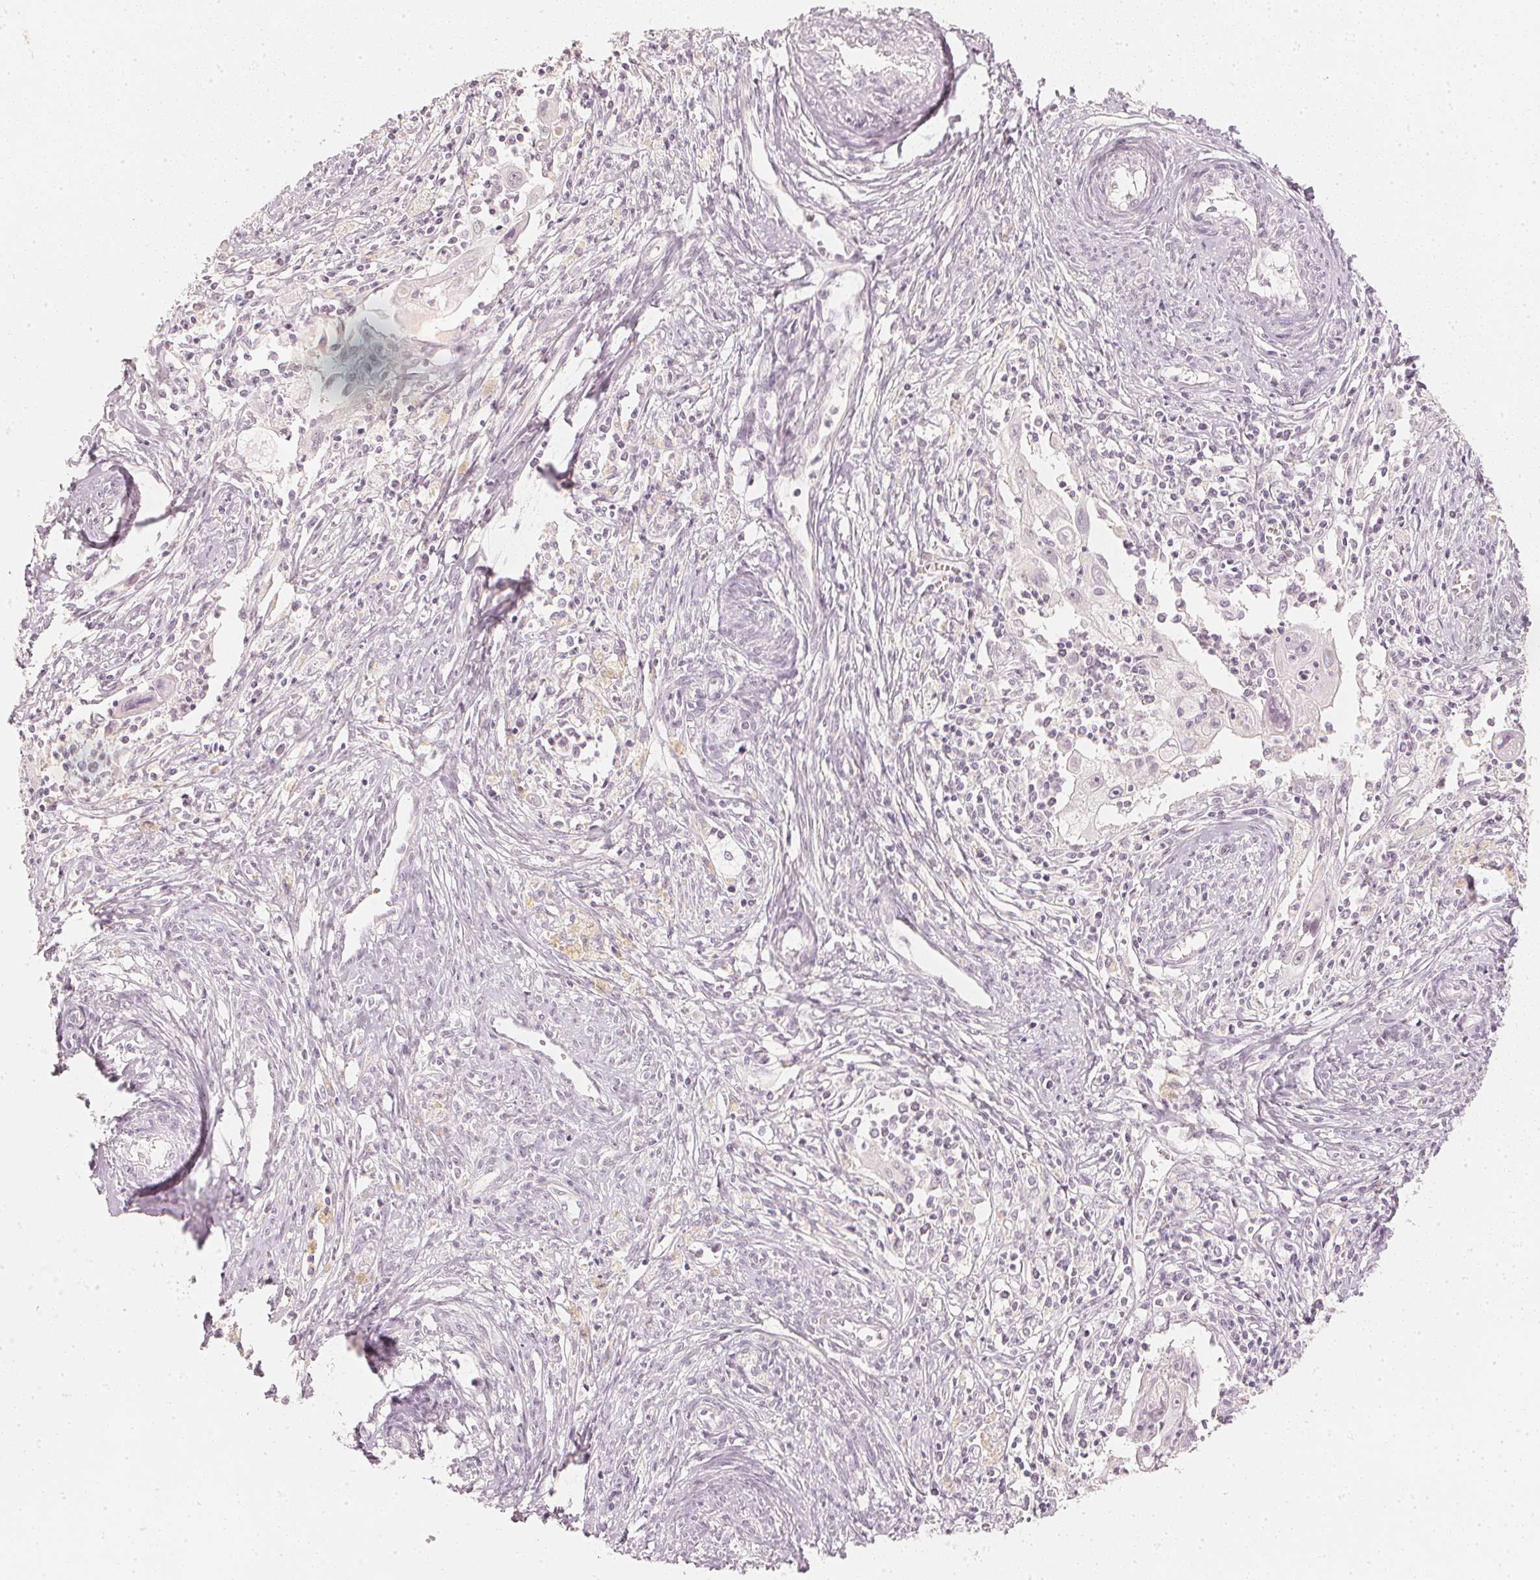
{"staining": {"intensity": "negative", "quantity": "none", "location": "none"}, "tissue": "cervical cancer", "cell_type": "Tumor cells", "image_type": "cancer", "snomed": [{"axis": "morphology", "description": "Squamous cell carcinoma, NOS"}, {"axis": "topography", "description": "Cervix"}], "caption": "Immunohistochemical staining of human cervical cancer (squamous cell carcinoma) displays no significant positivity in tumor cells.", "gene": "CALB1", "patient": {"sex": "female", "age": 30}}